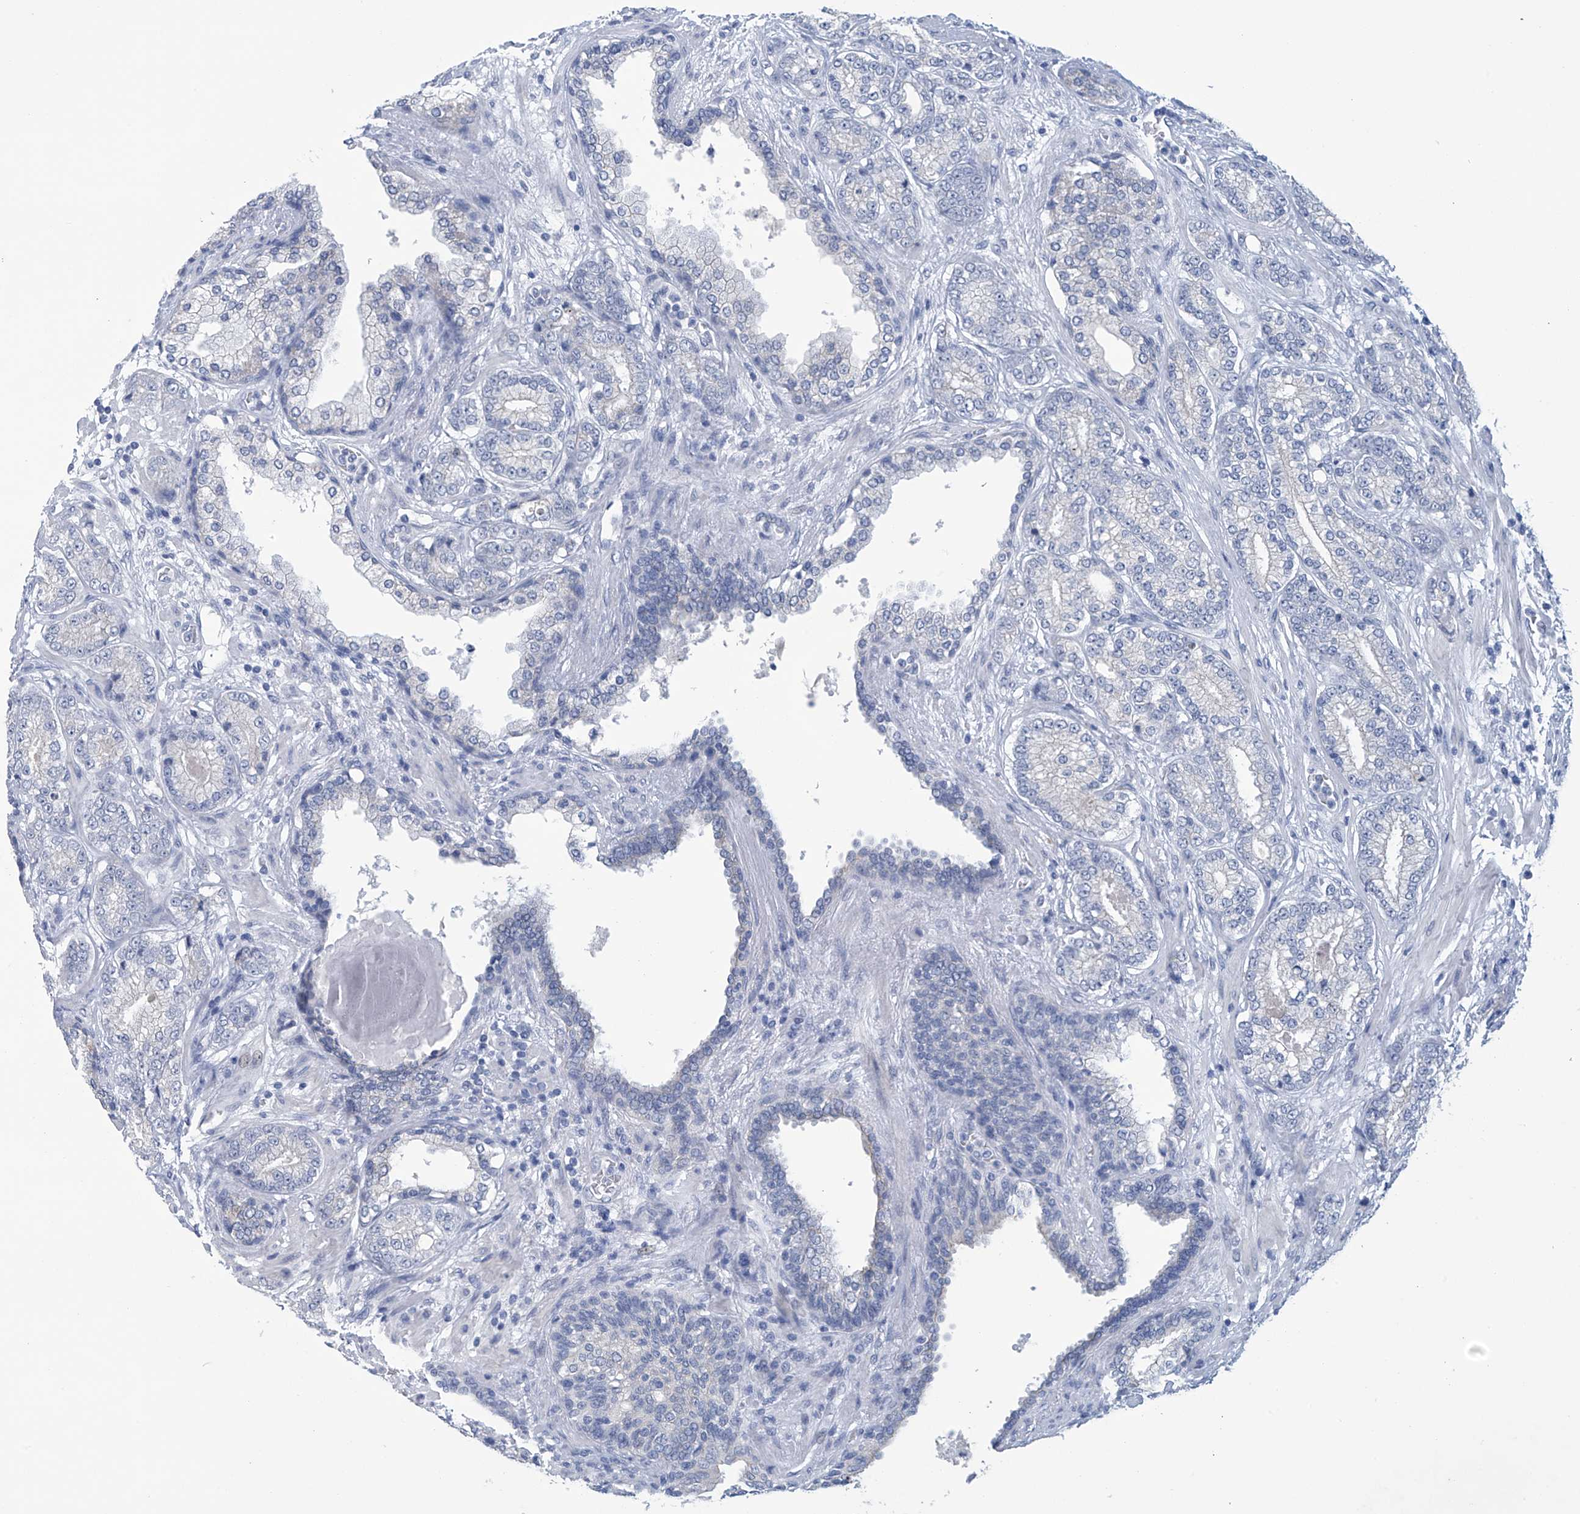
{"staining": {"intensity": "negative", "quantity": "none", "location": "none"}, "tissue": "prostate cancer", "cell_type": "Tumor cells", "image_type": "cancer", "snomed": [{"axis": "morphology", "description": "Adenocarcinoma, High grade"}, {"axis": "topography", "description": "Prostate"}], "caption": "IHC of human high-grade adenocarcinoma (prostate) demonstrates no staining in tumor cells. Nuclei are stained in blue.", "gene": "DSP", "patient": {"sex": "male", "age": 61}}